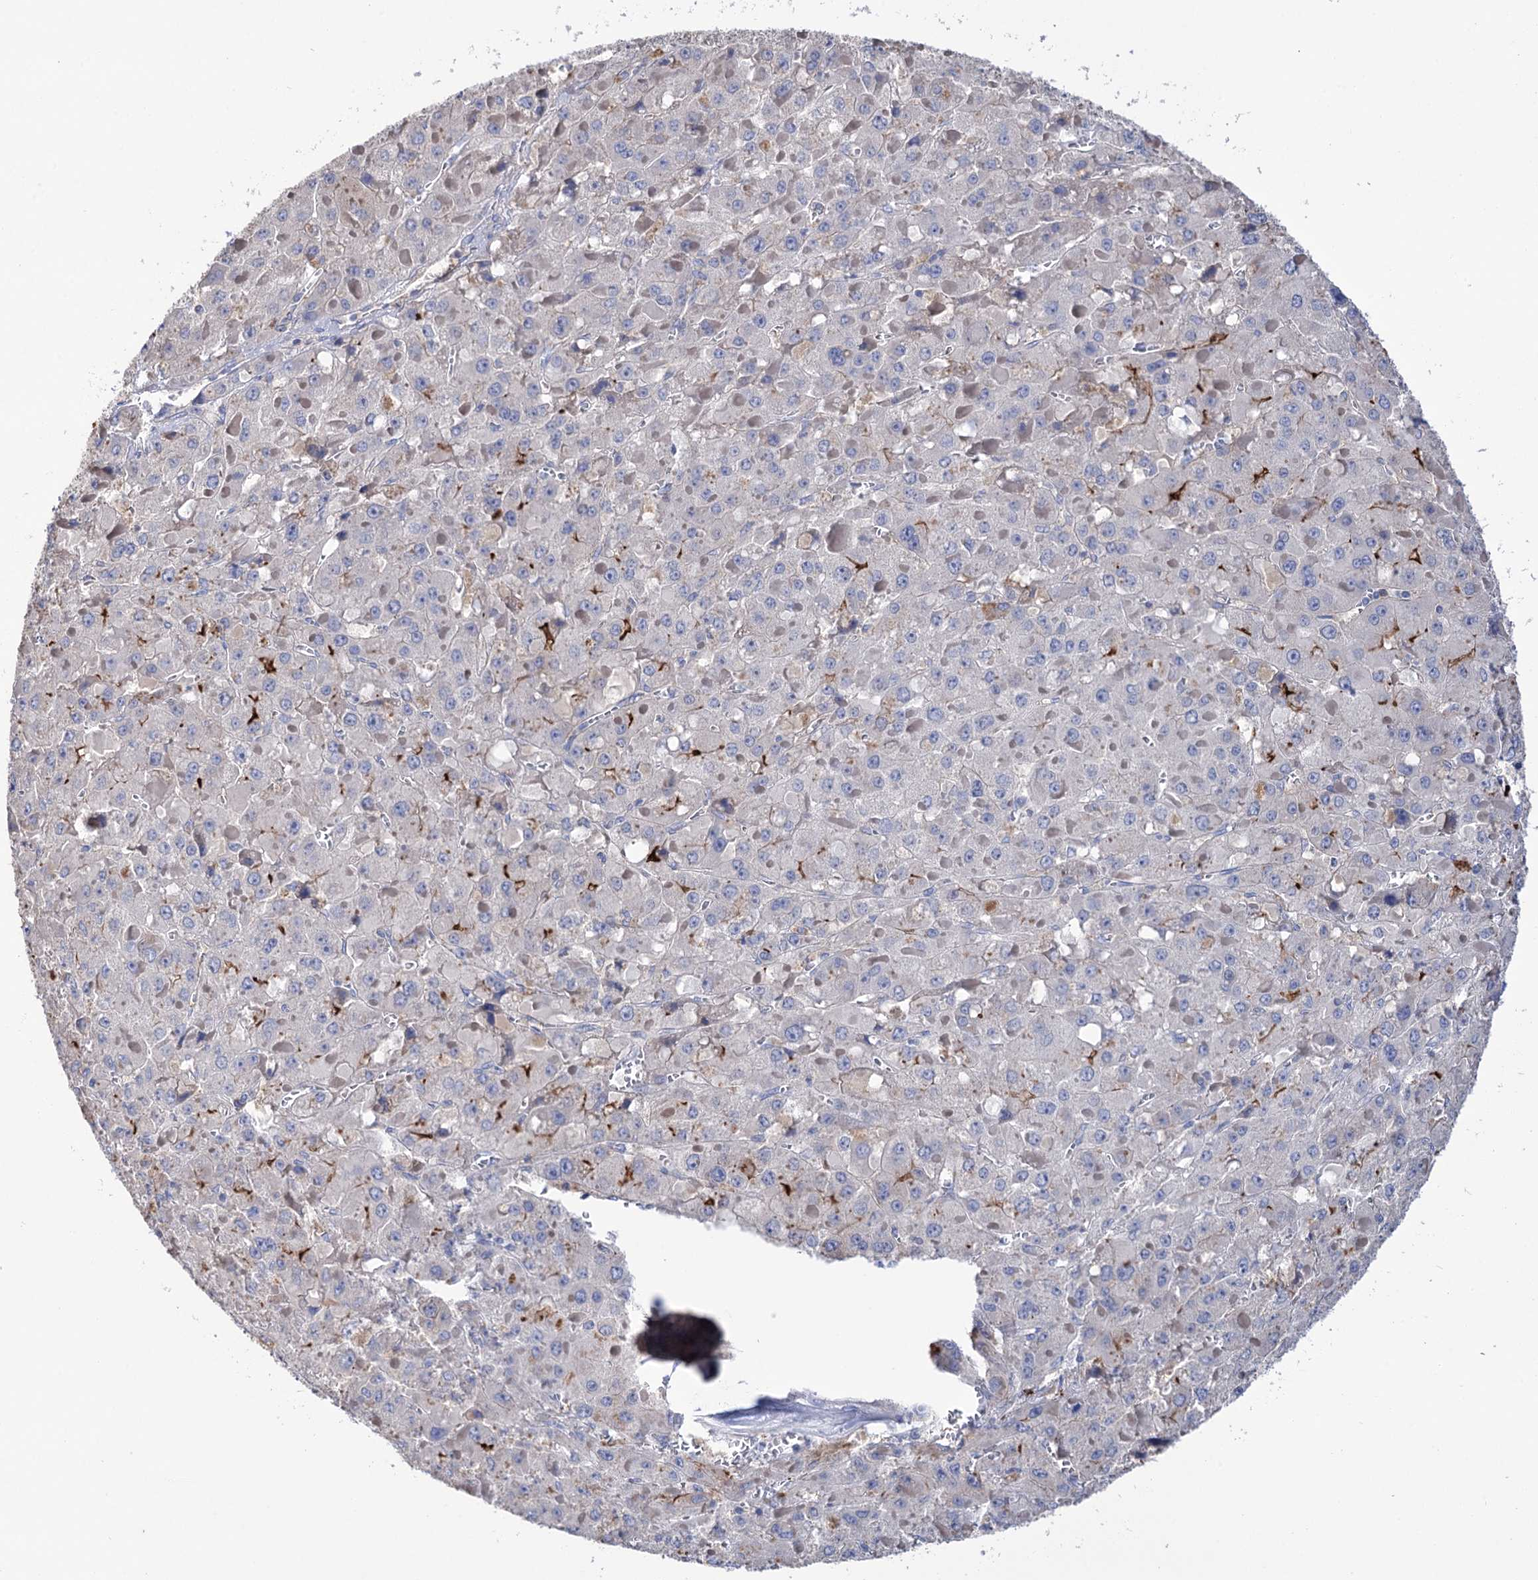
{"staining": {"intensity": "strong", "quantity": "<25%", "location": "cytoplasmic/membranous"}, "tissue": "liver cancer", "cell_type": "Tumor cells", "image_type": "cancer", "snomed": [{"axis": "morphology", "description": "Carcinoma, Hepatocellular, NOS"}, {"axis": "topography", "description": "Liver"}], "caption": "Protein expression analysis of human liver cancer (hepatocellular carcinoma) reveals strong cytoplasmic/membranous staining in about <25% of tumor cells. (Stains: DAB in brown, nuclei in blue, Microscopy: brightfield microscopy at high magnification).", "gene": "BBS4", "patient": {"sex": "female", "age": 73}}